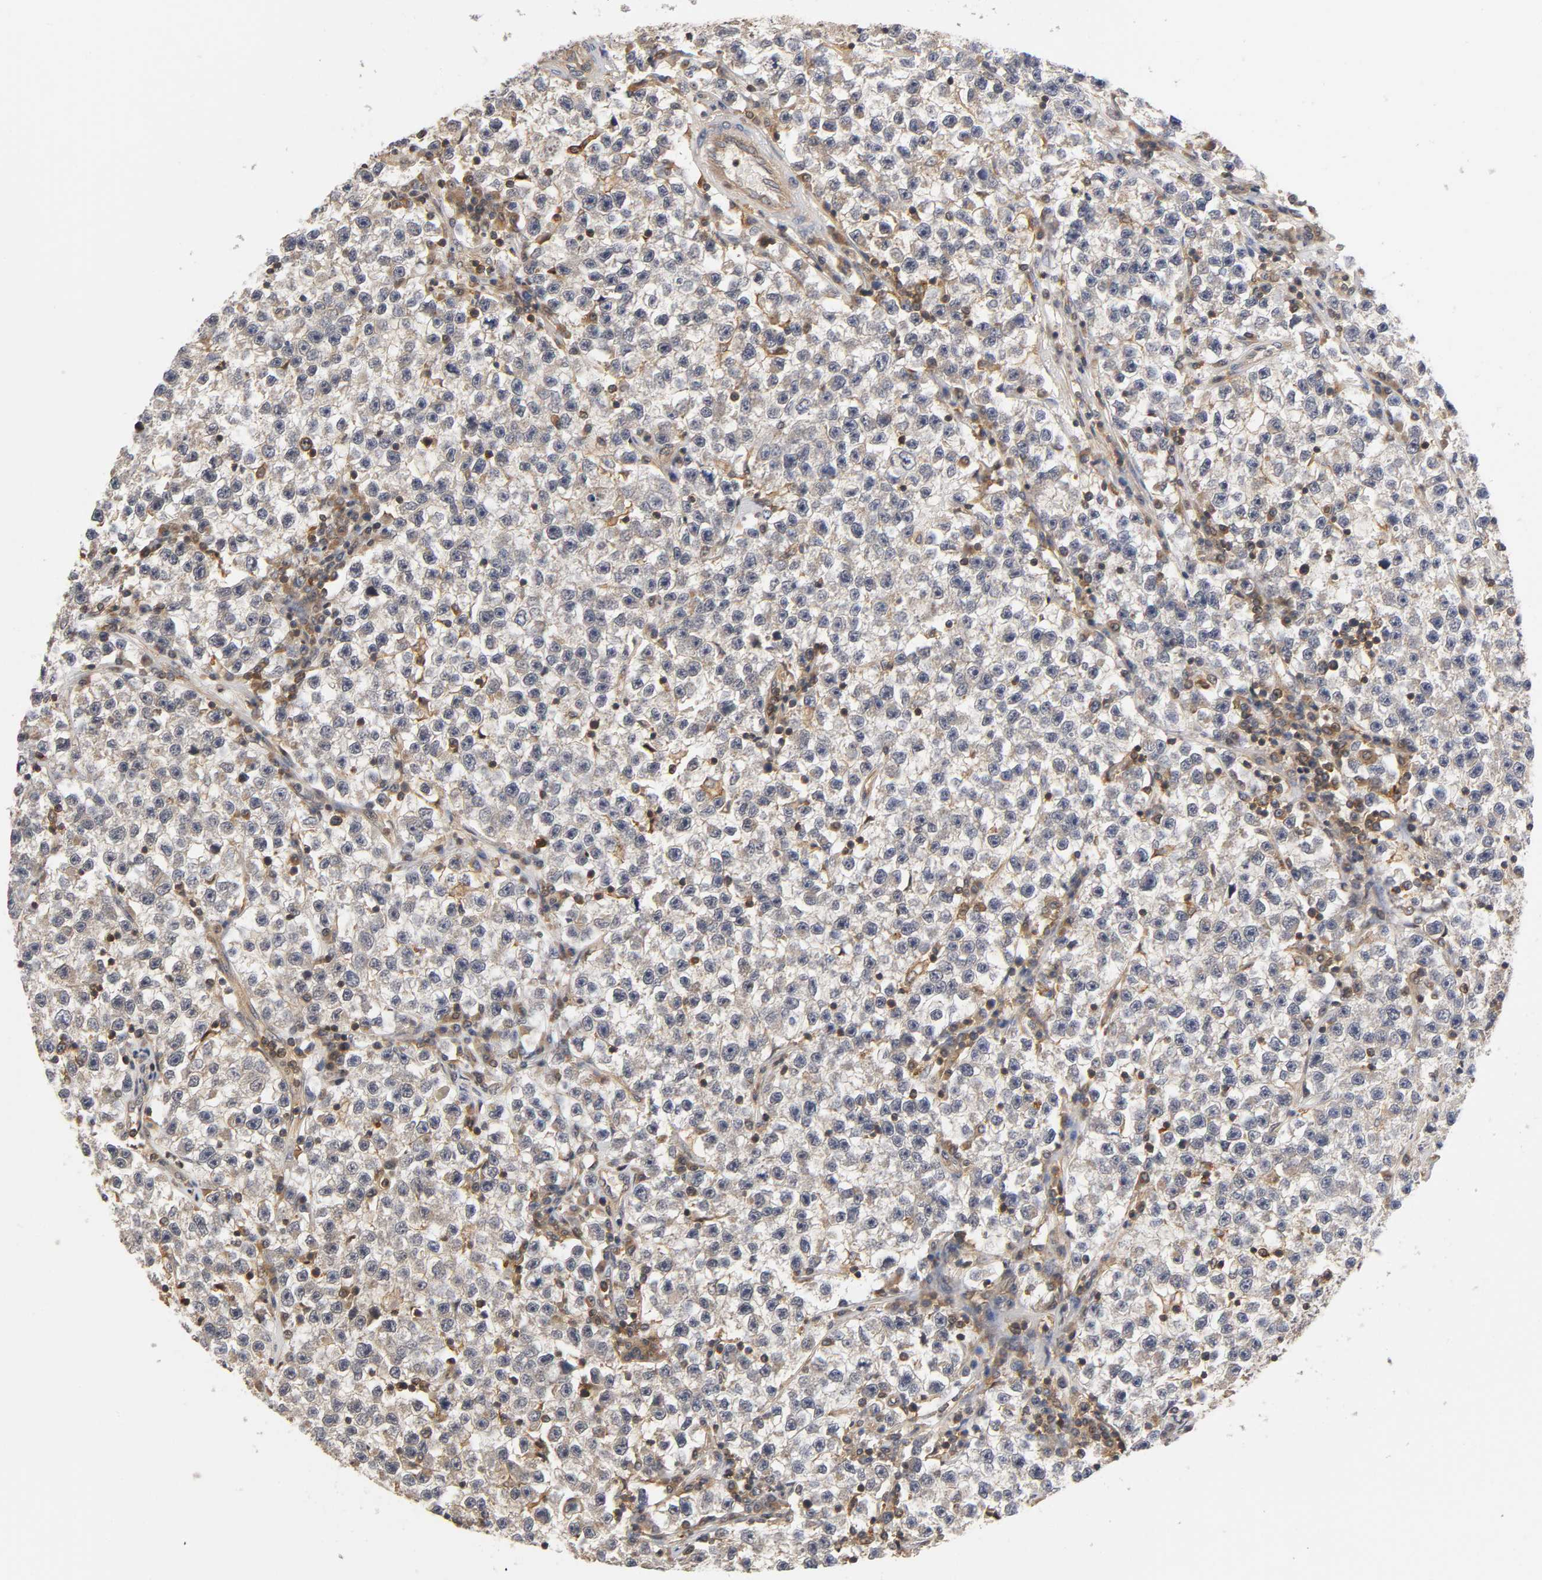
{"staining": {"intensity": "weak", "quantity": ">75%", "location": "cytoplasmic/membranous"}, "tissue": "testis cancer", "cell_type": "Tumor cells", "image_type": "cancer", "snomed": [{"axis": "morphology", "description": "Seminoma, NOS"}, {"axis": "topography", "description": "Testis"}], "caption": "Human testis cancer (seminoma) stained for a protein (brown) exhibits weak cytoplasmic/membranous positive expression in approximately >75% of tumor cells.", "gene": "ACTR2", "patient": {"sex": "male", "age": 22}}